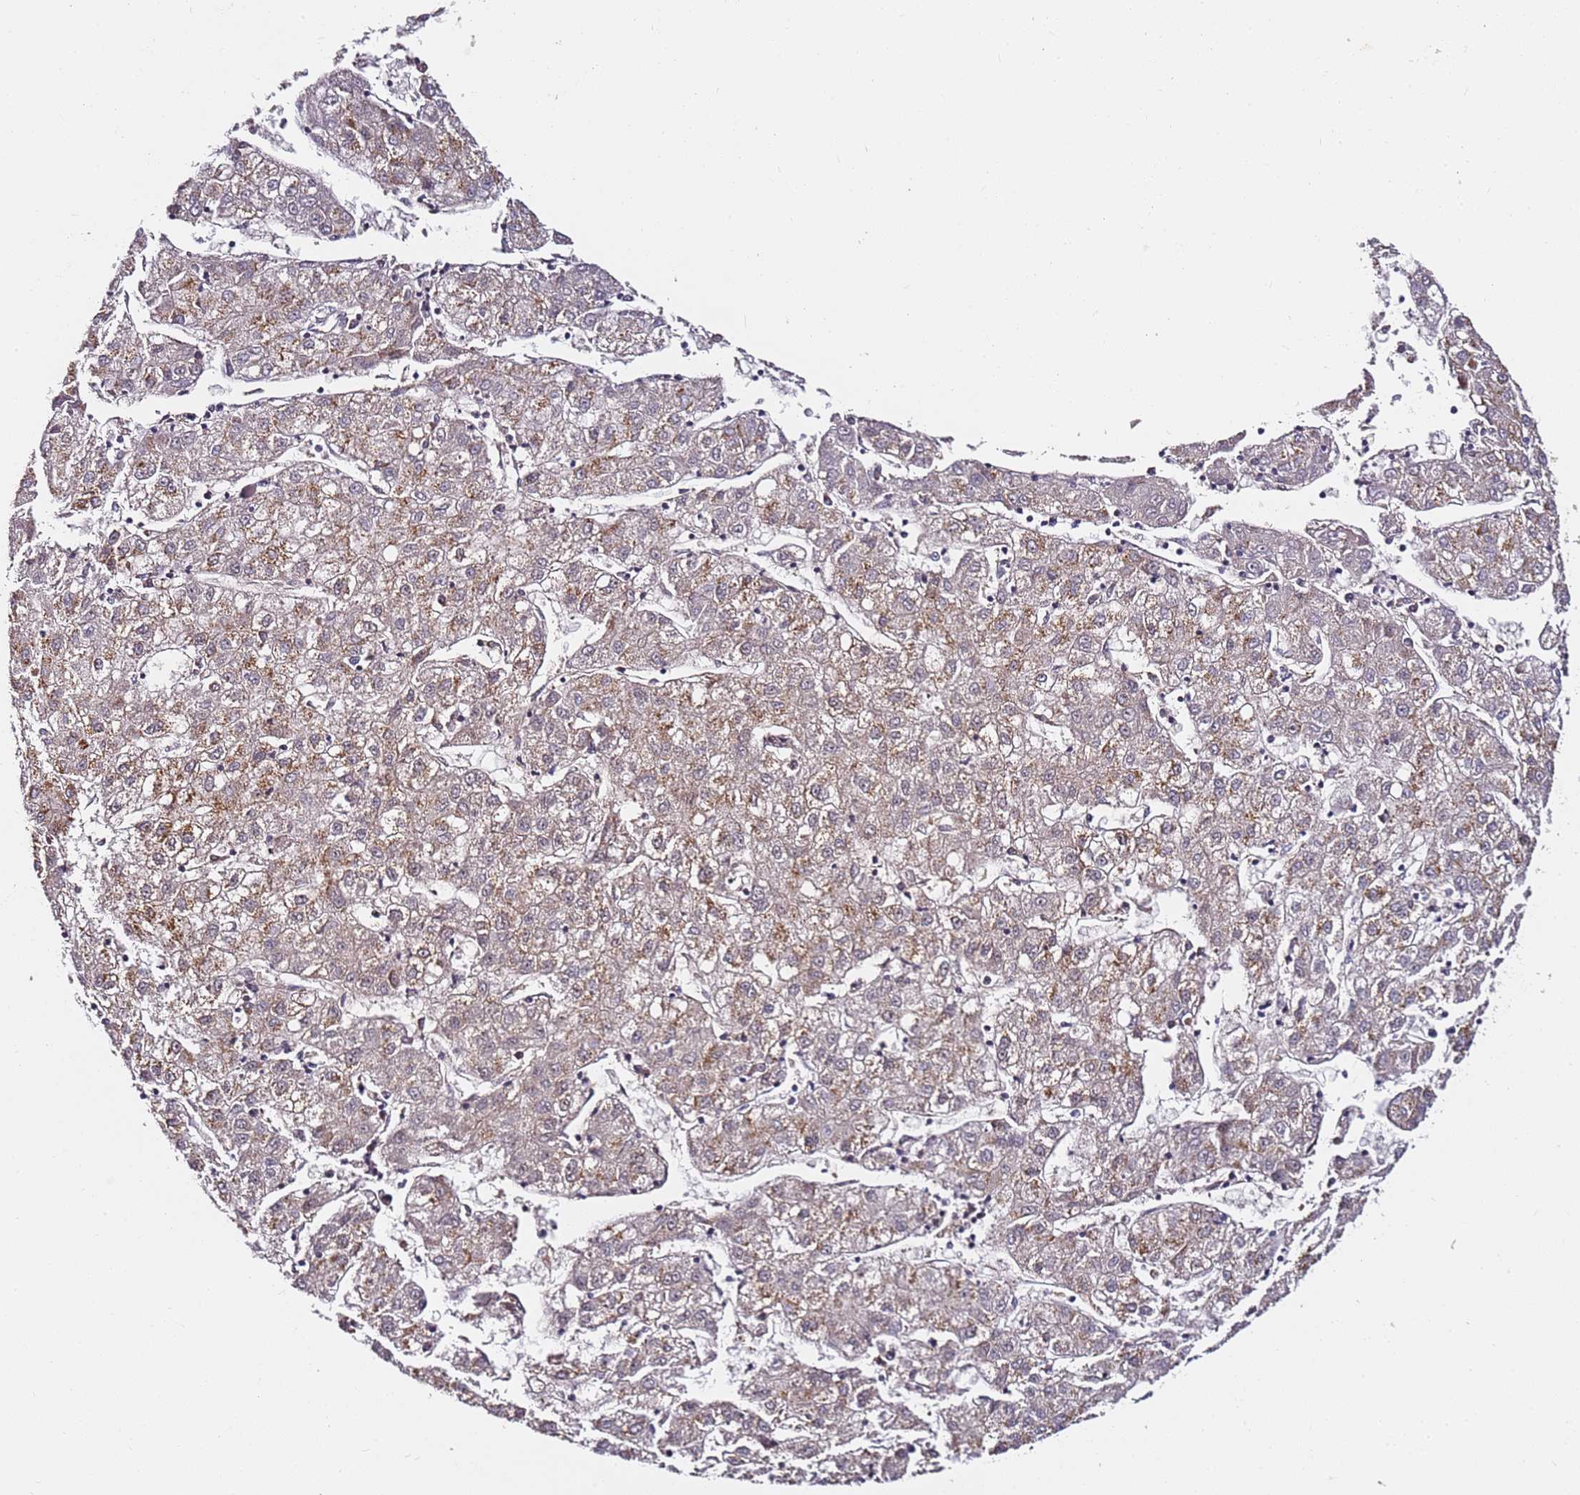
{"staining": {"intensity": "weak", "quantity": "<25%", "location": "cytoplasmic/membranous"}, "tissue": "liver cancer", "cell_type": "Tumor cells", "image_type": "cancer", "snomed": [{"axis": "morphology", "description": "Carcinoma, Hepatocellular, NOS"}, {"axis": "topography", "description": "Liver"}], "caption": "An IHC histopathology image of hepatocellular carcinoma (liver) is shown. There is no staining in tumor cells of hepatocellular carcinoma (liver).", "gene": "RGS18", "patient": {"sex": "male", "age": 72}}